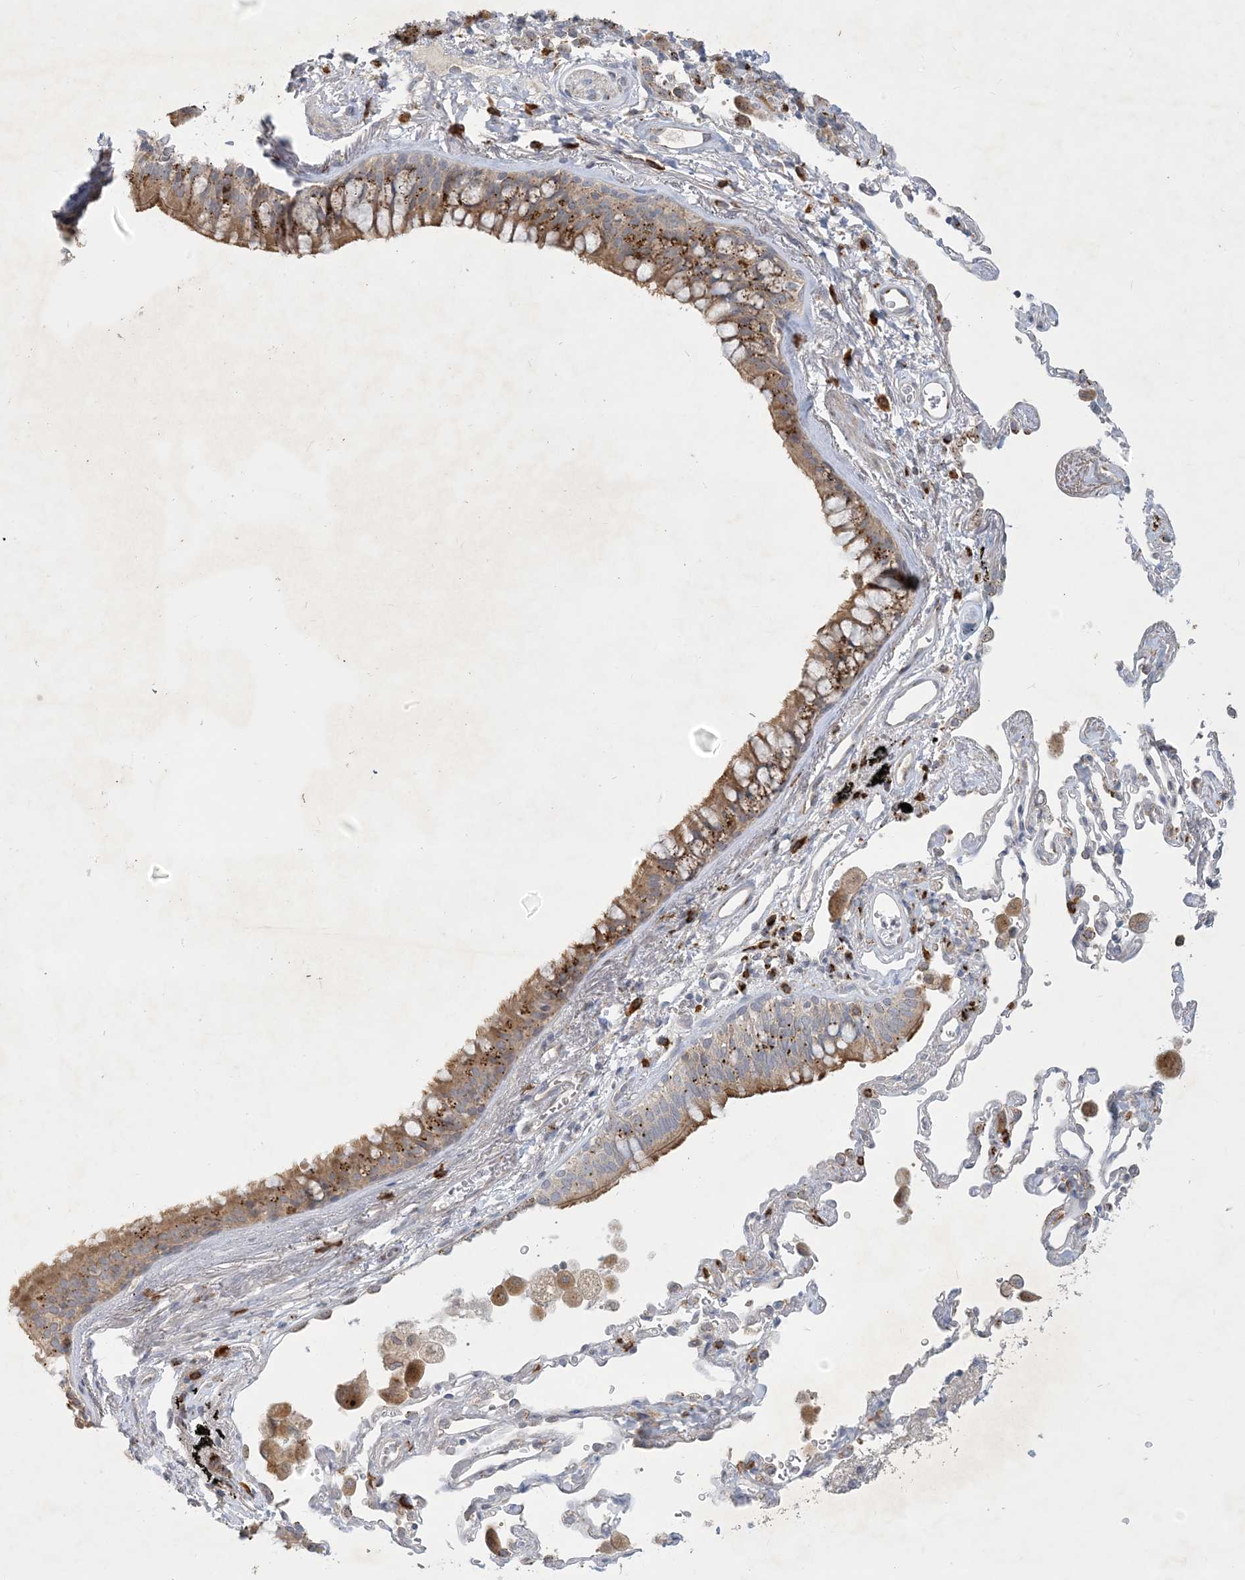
{"staining": {"intensity": "moderate", "quantity": ">75%", "location": "cytoplasmic/membranous"}, "tissue": "bronchus", "cell_type": "Respiratory epithelial cells", "image_type": "normal", "snomed": [{"axis": "morphology", "description": "Normal tissue, NOS"}, {"axis": "morphology", "description": "Adenocarcinoma, NOS"}, {"axis": "topography", "description": "Bronchus"}, {"axis": "topography", "description": "Lung"}], "caption": "The photomicrograph exhibits staining of normal bronchus, revealing moderate cytoplasmic/membranous protein staining (brown color) within respiratory epithelial cells.", "gene": "CCDC14", "patient": {"sex": "male", "age": 54}}